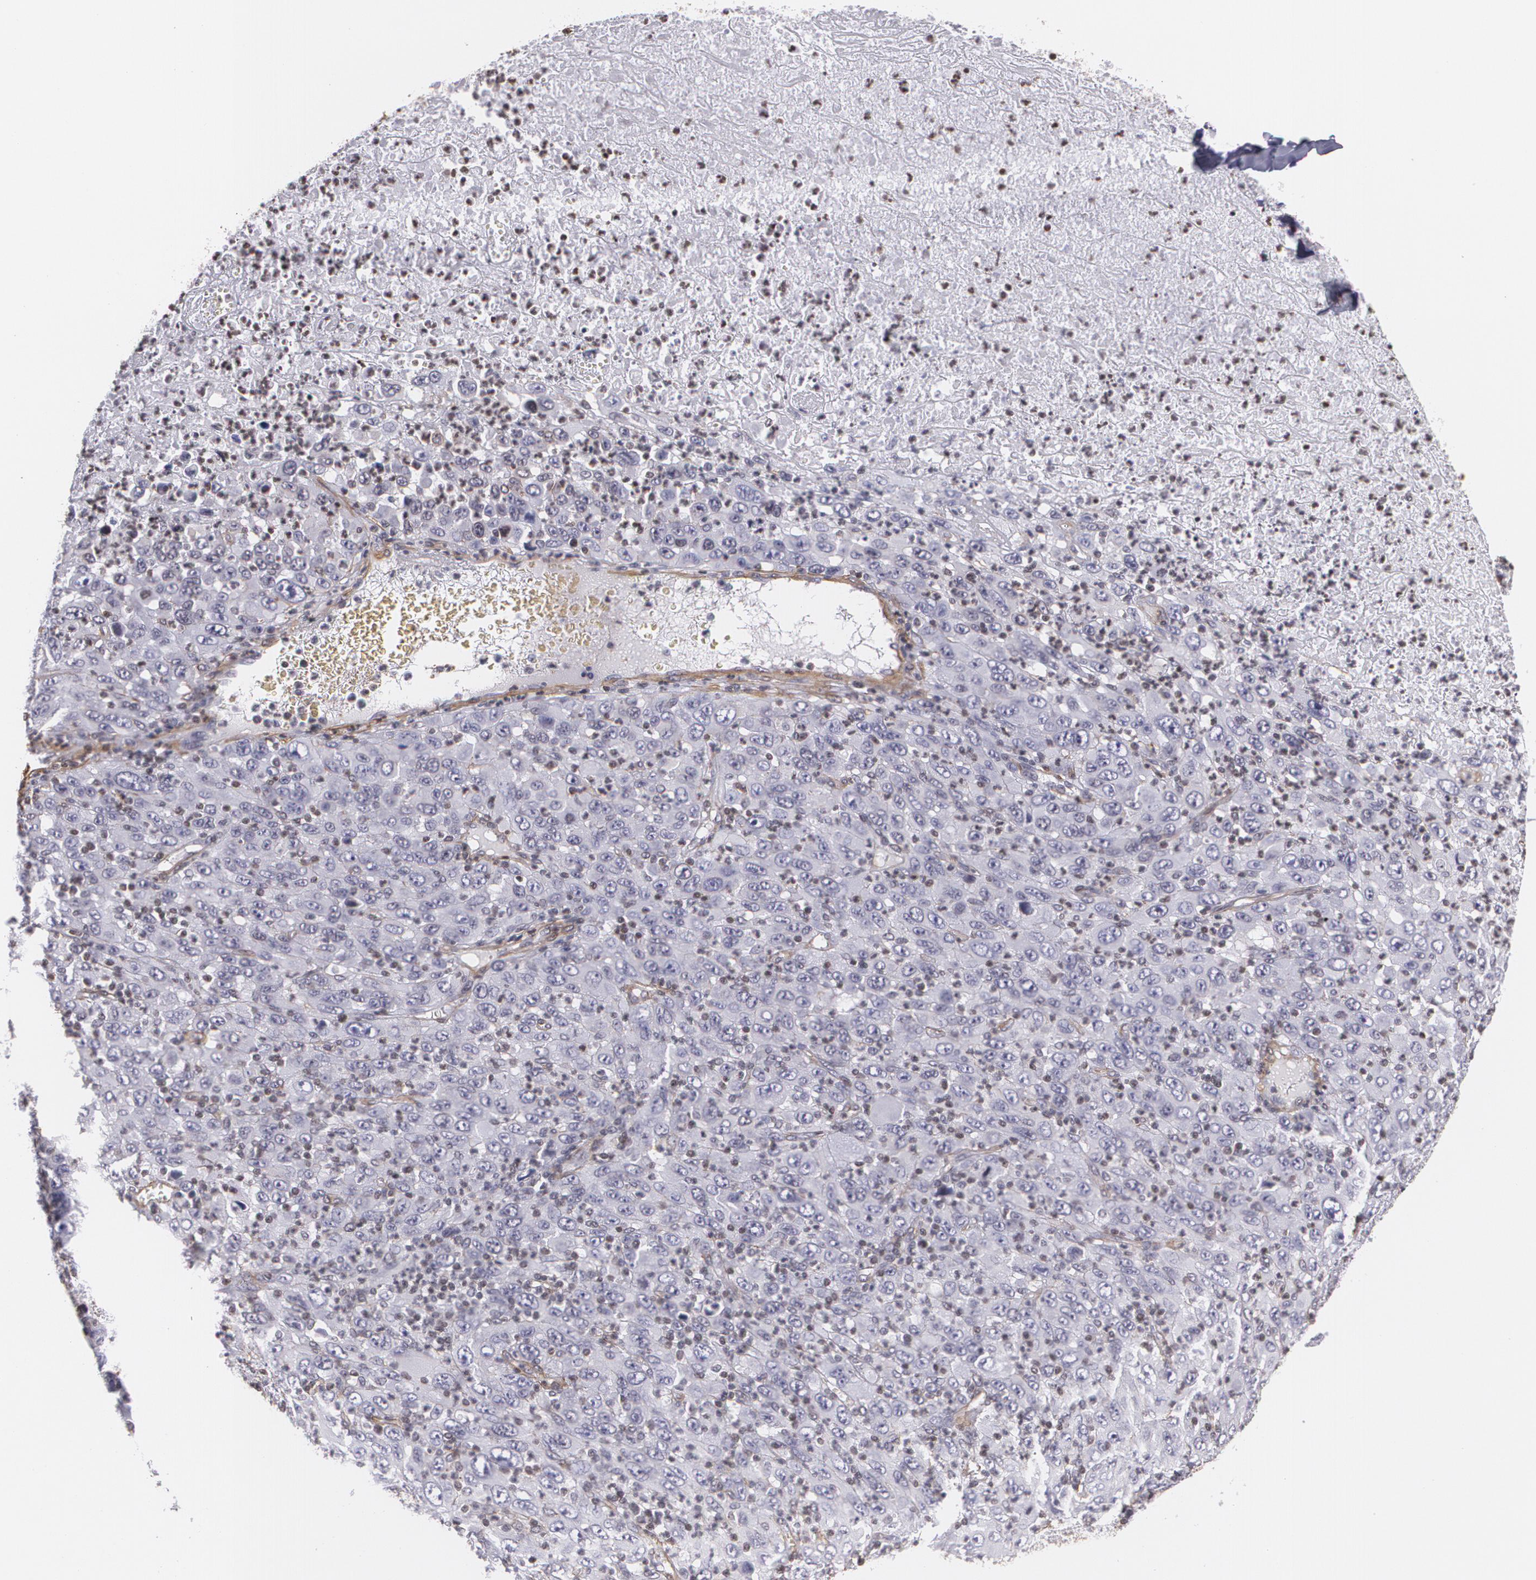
{"staining": {"intensity": "negative", "quantity": "none", "location": "none"}, "tissue": "melanoma", "cell_type": "Tumor cells", "image_type": "cancer", "snomed": [{"axis": "morphology", "description": "Malignant melanoma, Metastatic site"}, {"axis": "topography", "description": "Skin"}], "caption": "A micrograph of melanoma stained for a protein demonstrates no brown staining in tumor cells.", "gene": "VAMP1", "patient": {"sex": "female", "age": 56}}